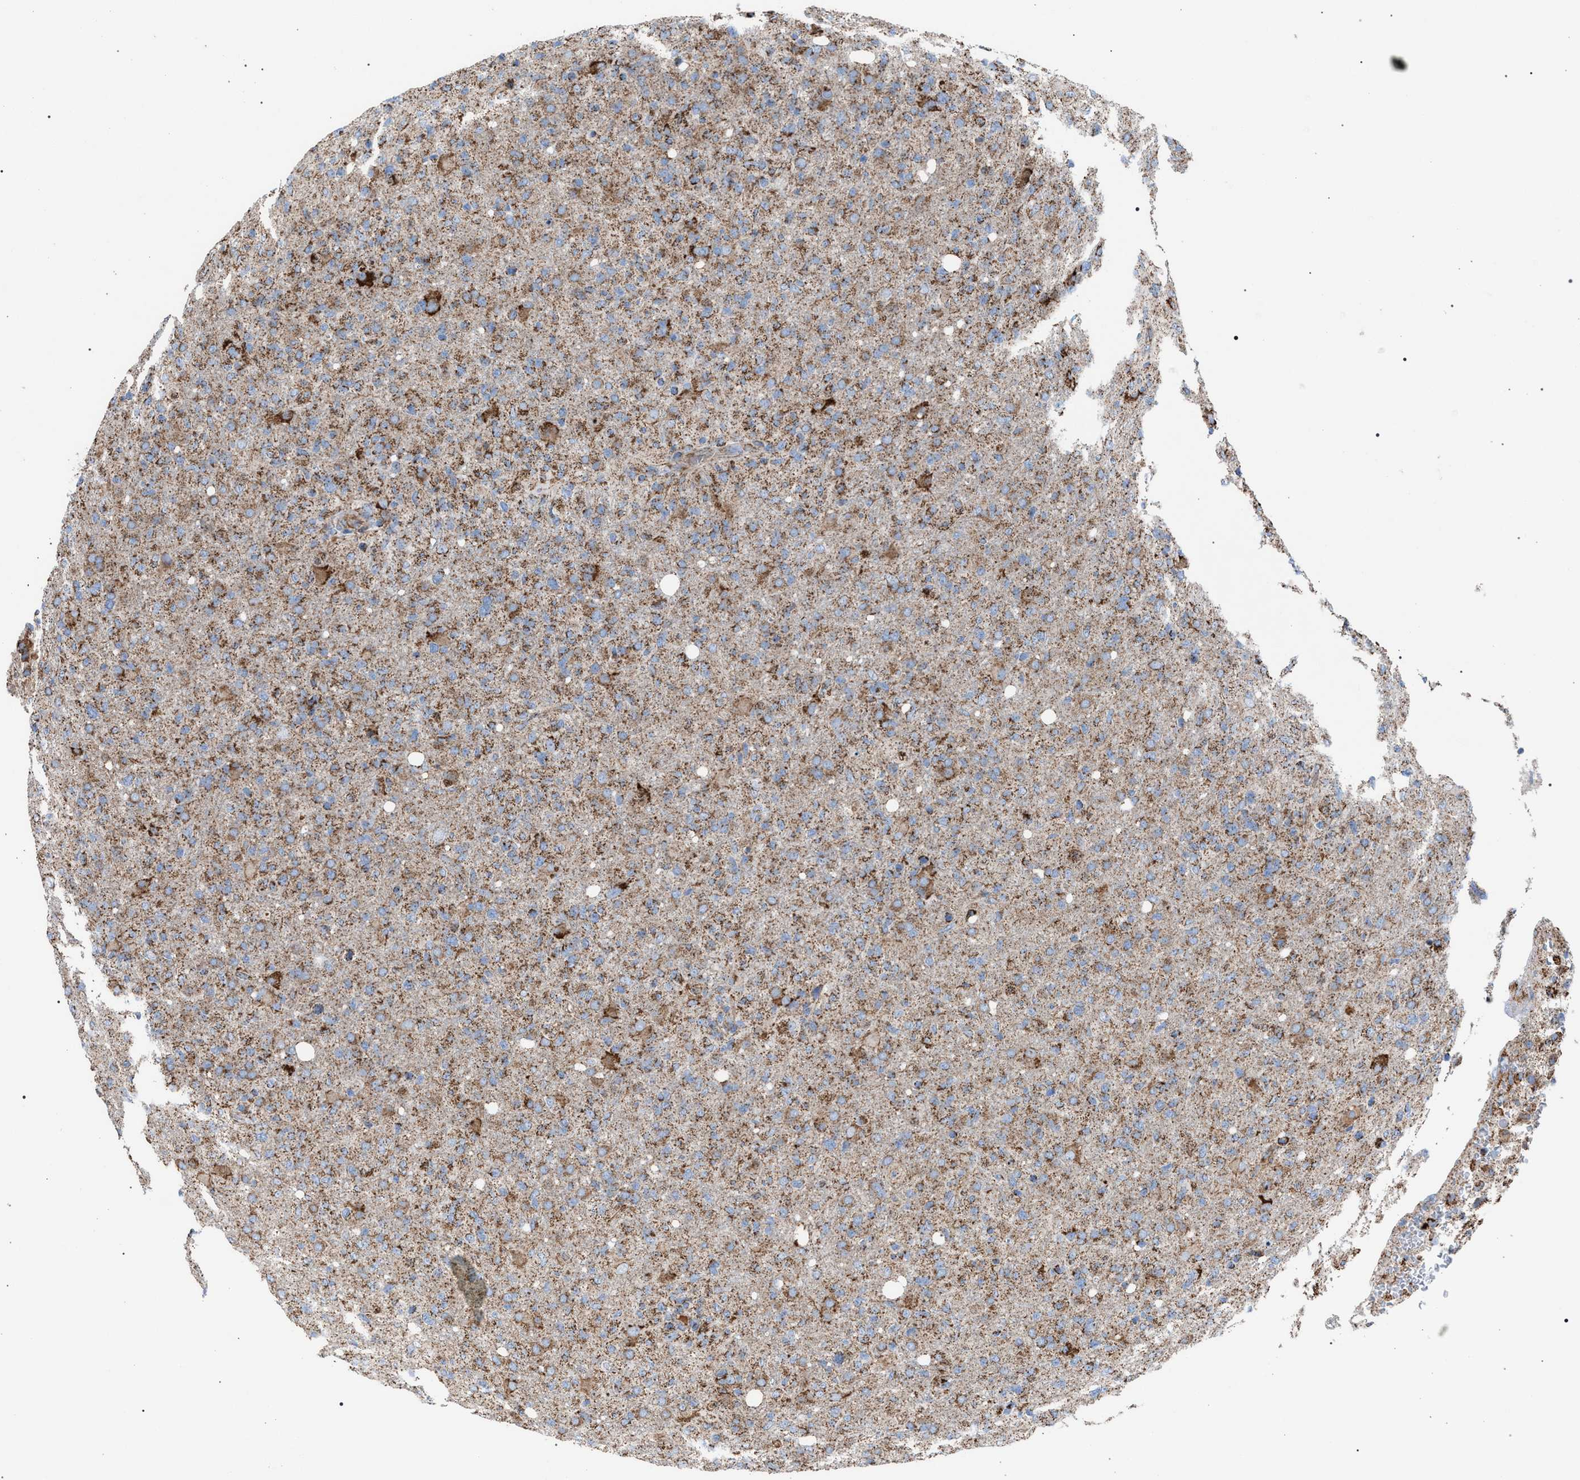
{"staining": {"intensity": "moderate", "quantity": "25%-75%", "location": "cytoplasmic/membranous"}, "tissue": "glioma", "cell_type": "Tumor cells", "image_type": "cancer", "snomed": [{"axis": "morphology", "description": "Glioma, malignant, High grade"}, {"axis": "topography", "description": "Brain"}], "caption": "Malignant high-grade glioma stained for a protein (brown) demonstrates moderate cytoplasmic/membranous positive expression in approximately 25%-75% of tumor cells.", "gene": "VPS13A", "patient": {"sex": "female", "age": 57}}